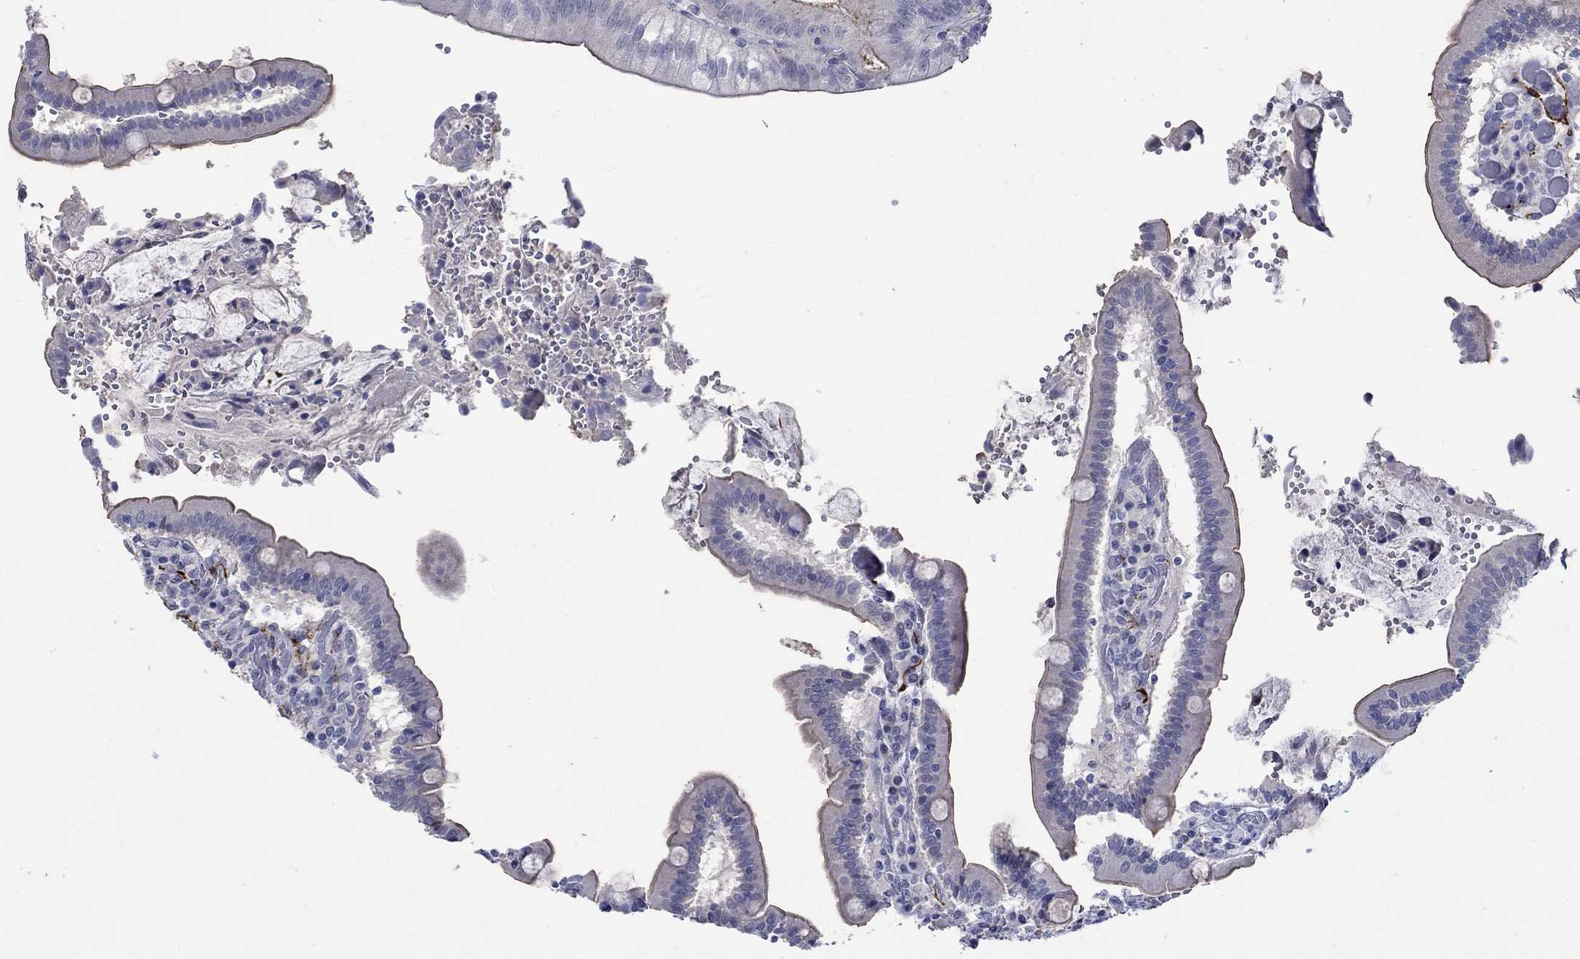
{"staining": {"intensity": "negative", "quantity": "none", "location": "none"}, "tissue": "duodenum", "cell_type": "Glandular cells", "image_type": "normal", "snomed": [{"axis": "morphology", "description": "Normal tissue, NOS"}, {"axis": "topography", "description": "Duodenum"}], "caption": "High power microscopy micrograph of an IHC histopathology image of unremarkable duodenum, revealing no significant expression in glandular cells.", "gene": "CRYAB", "patient": {"sex": "female", "age": 62}}